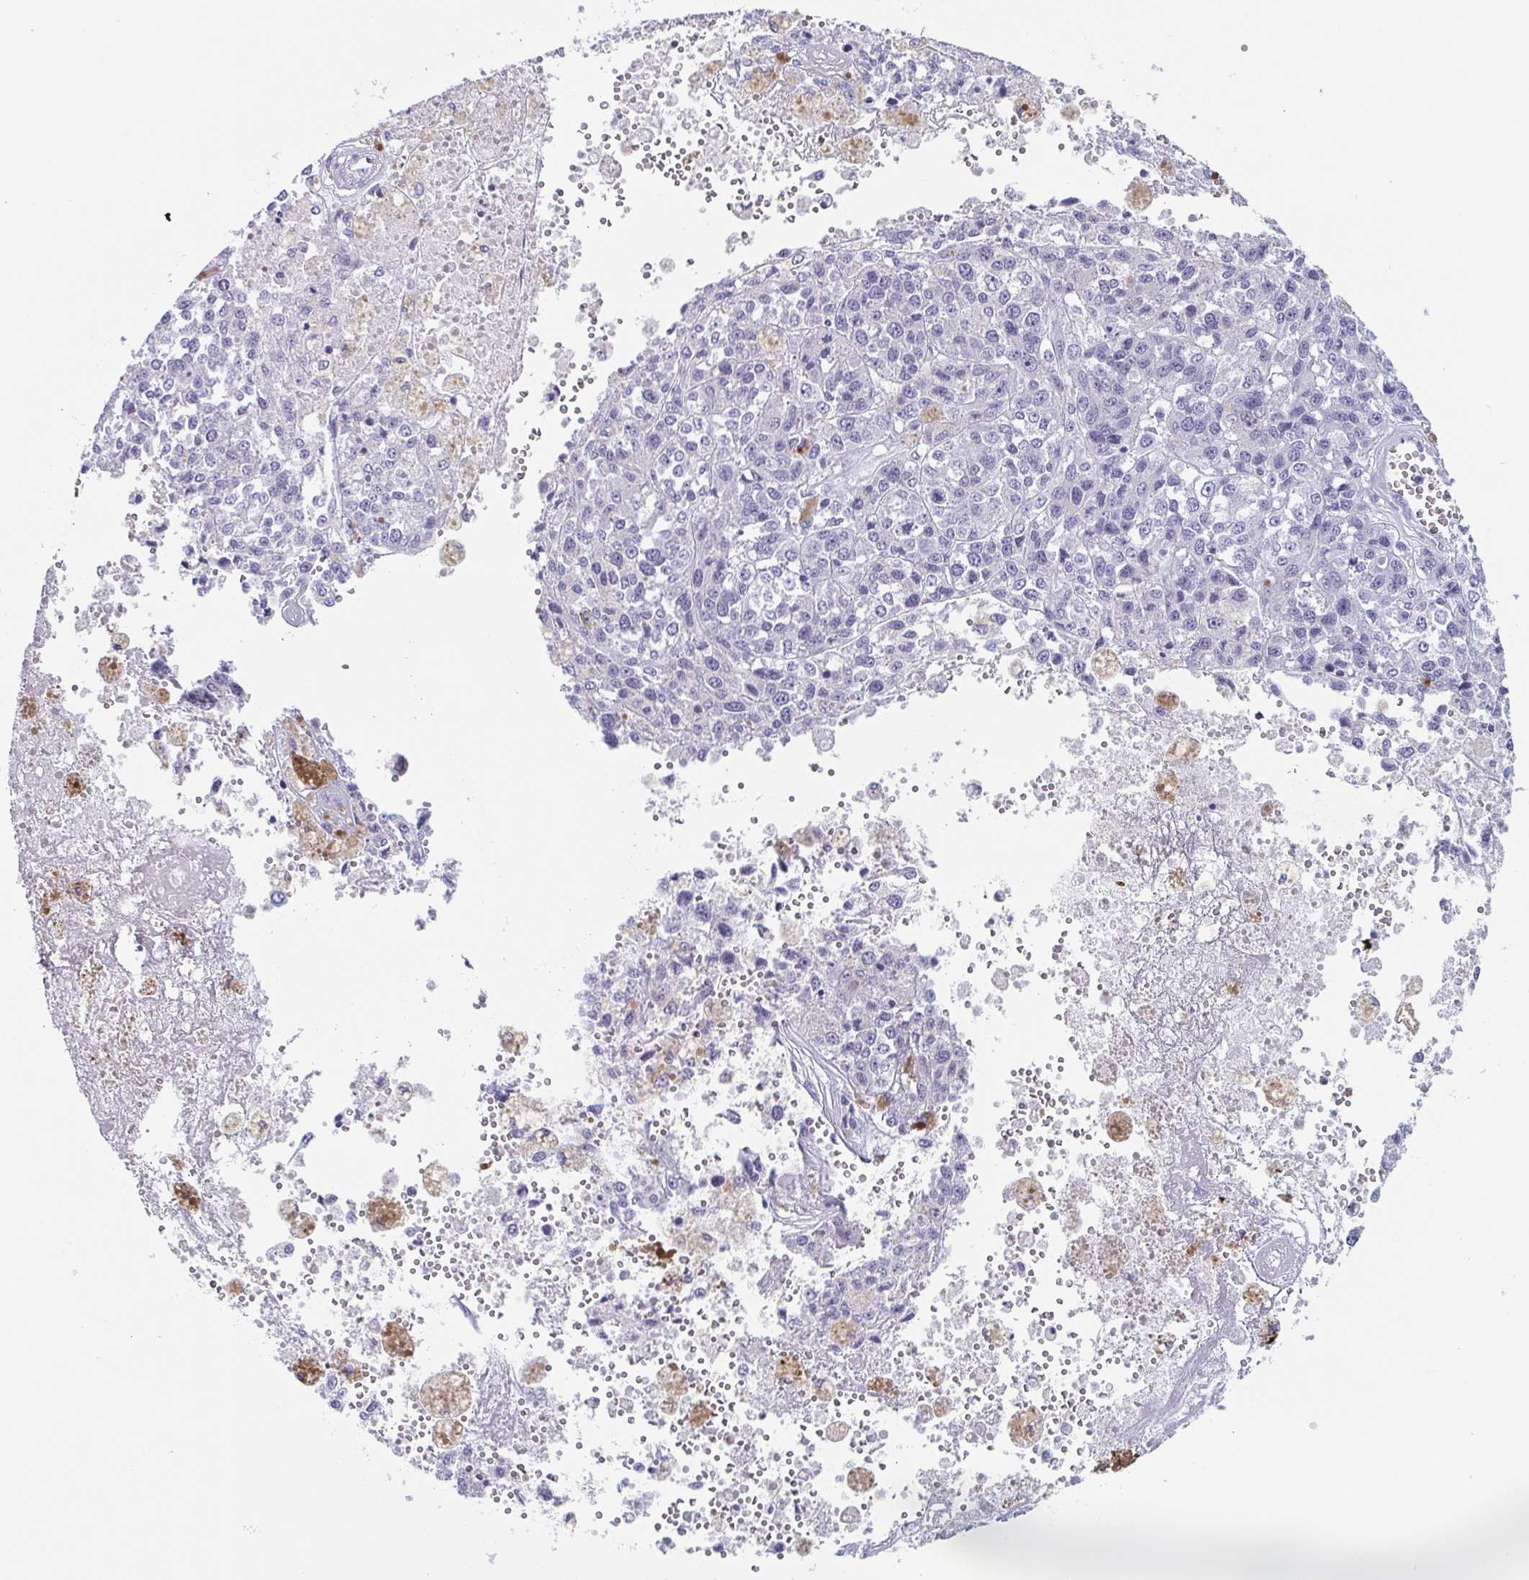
{"staining": {"intensity": "negative", "quantity": "none", "location": "none"}, "tissue": "melanoma", "cell_type": "Tumor cells", "image_type": "cancer", "snomed": [{"axis": "morphology", "description": "Malignant melanoma, Metastatic site"}, {"axis": "topography", "description": "Lymph node"}], "caption": "Micrograph shows no protein expression in tumor cells of melanoma tissue.", "gene": "TAGLN3", "patient": {"sex": "female", "age": 64}}